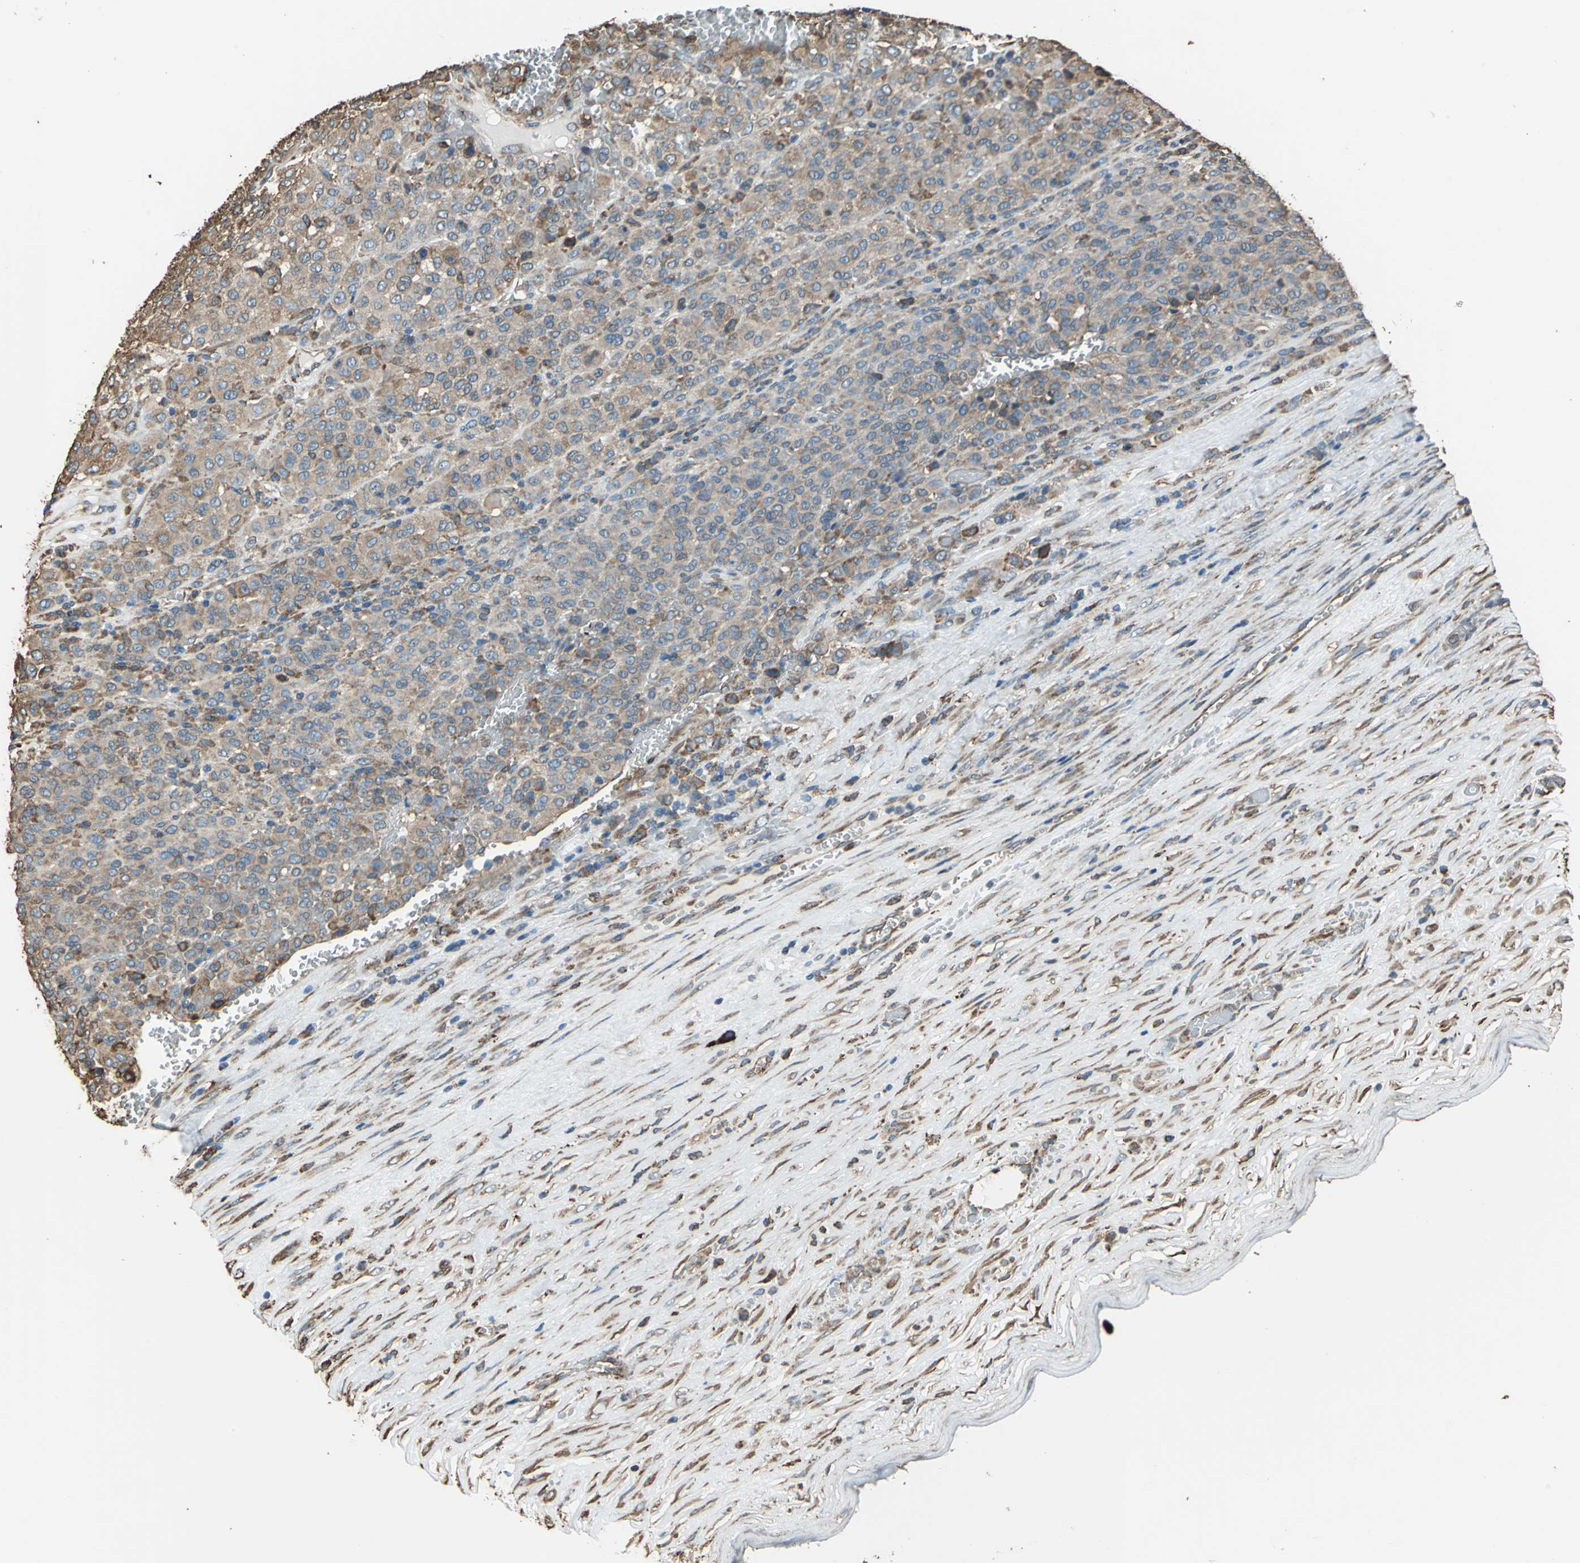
{"staining": {"intensity": "moderate", "quantity": ">75%", "location": "cytoplasmic/membranous"}, "tissue": "melanoma", "cell_type": "Tumor cells", "image_type": "cancer", "snomed": [{"axis": "morphology", "description": "Malignant melanoma, Metastatic site"}, {"axis": "topography", "description": "Pancreas"}], "caption": "Immunohistochemistry (IHC) (DAB (3,3'-diaminobenzidine)) staining of melanoma reveals moderate cytoplasmic/membranous protein staining in approximately >75% of tumor cells.", "gene": "GPANK1", "patient": {"sex": "female", "age": 30}}